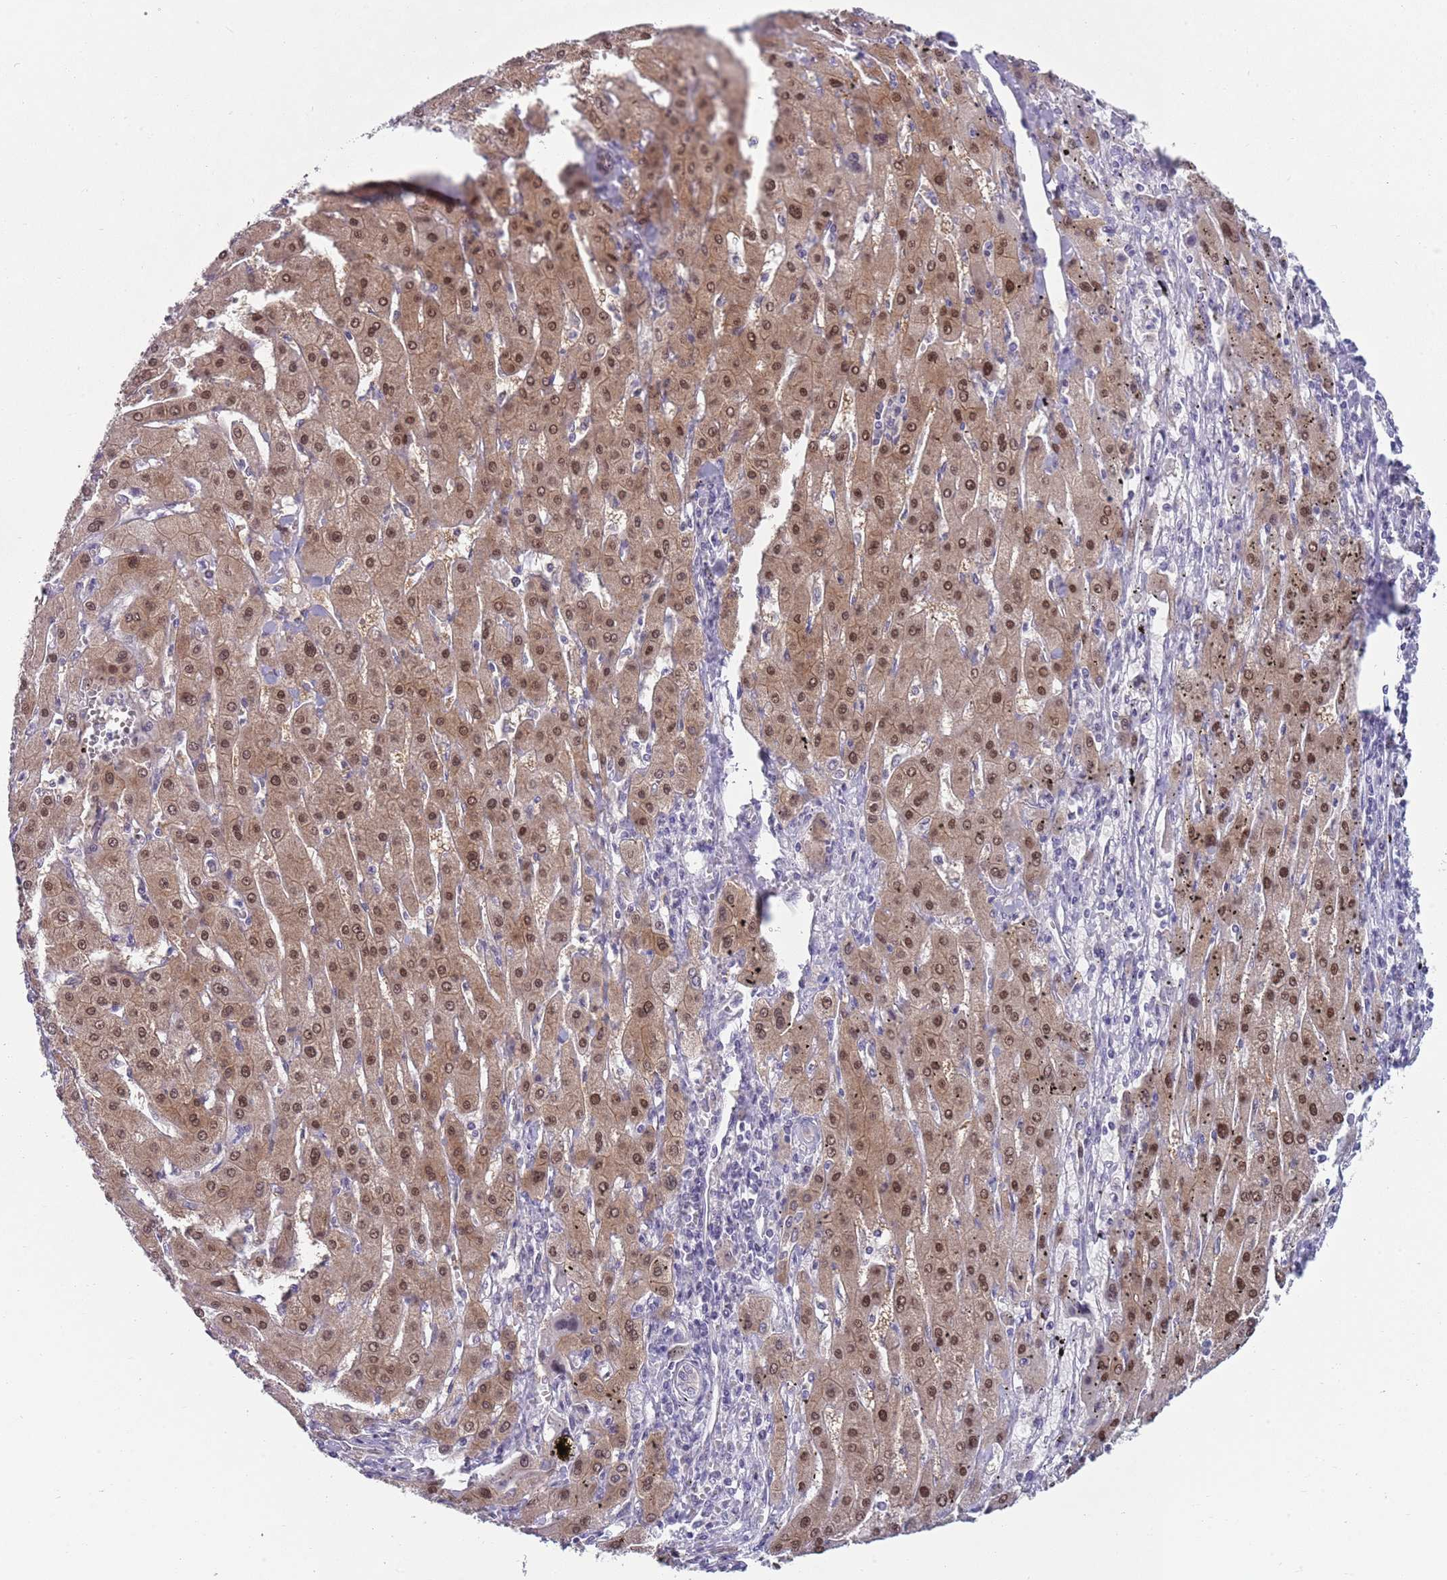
{"staining": {"intensity": "moderate", "quantity": ">75%", "location": "cytoplasmic/membranous,nuclear"}, "tissue": "liver cancer", "cell_type": "Tumor cells", "image_type": "cancer", "snomed": [{"axis": "morphology", "description": "Carcinoma, Hepatocellular, NOS"}, {"axis": "topography", "description": "Liver"}], "caption": "Immunohistochemical staining of liver hepatocellular carcinoma exhibits medium levels of moderate cytoplasmic/membranous and nuclear staining in about >75% of tumor cells. Nuclei are stained in blue.", "gene": "SEPHS2", "patient": {"sex": "male", "age": 72}}